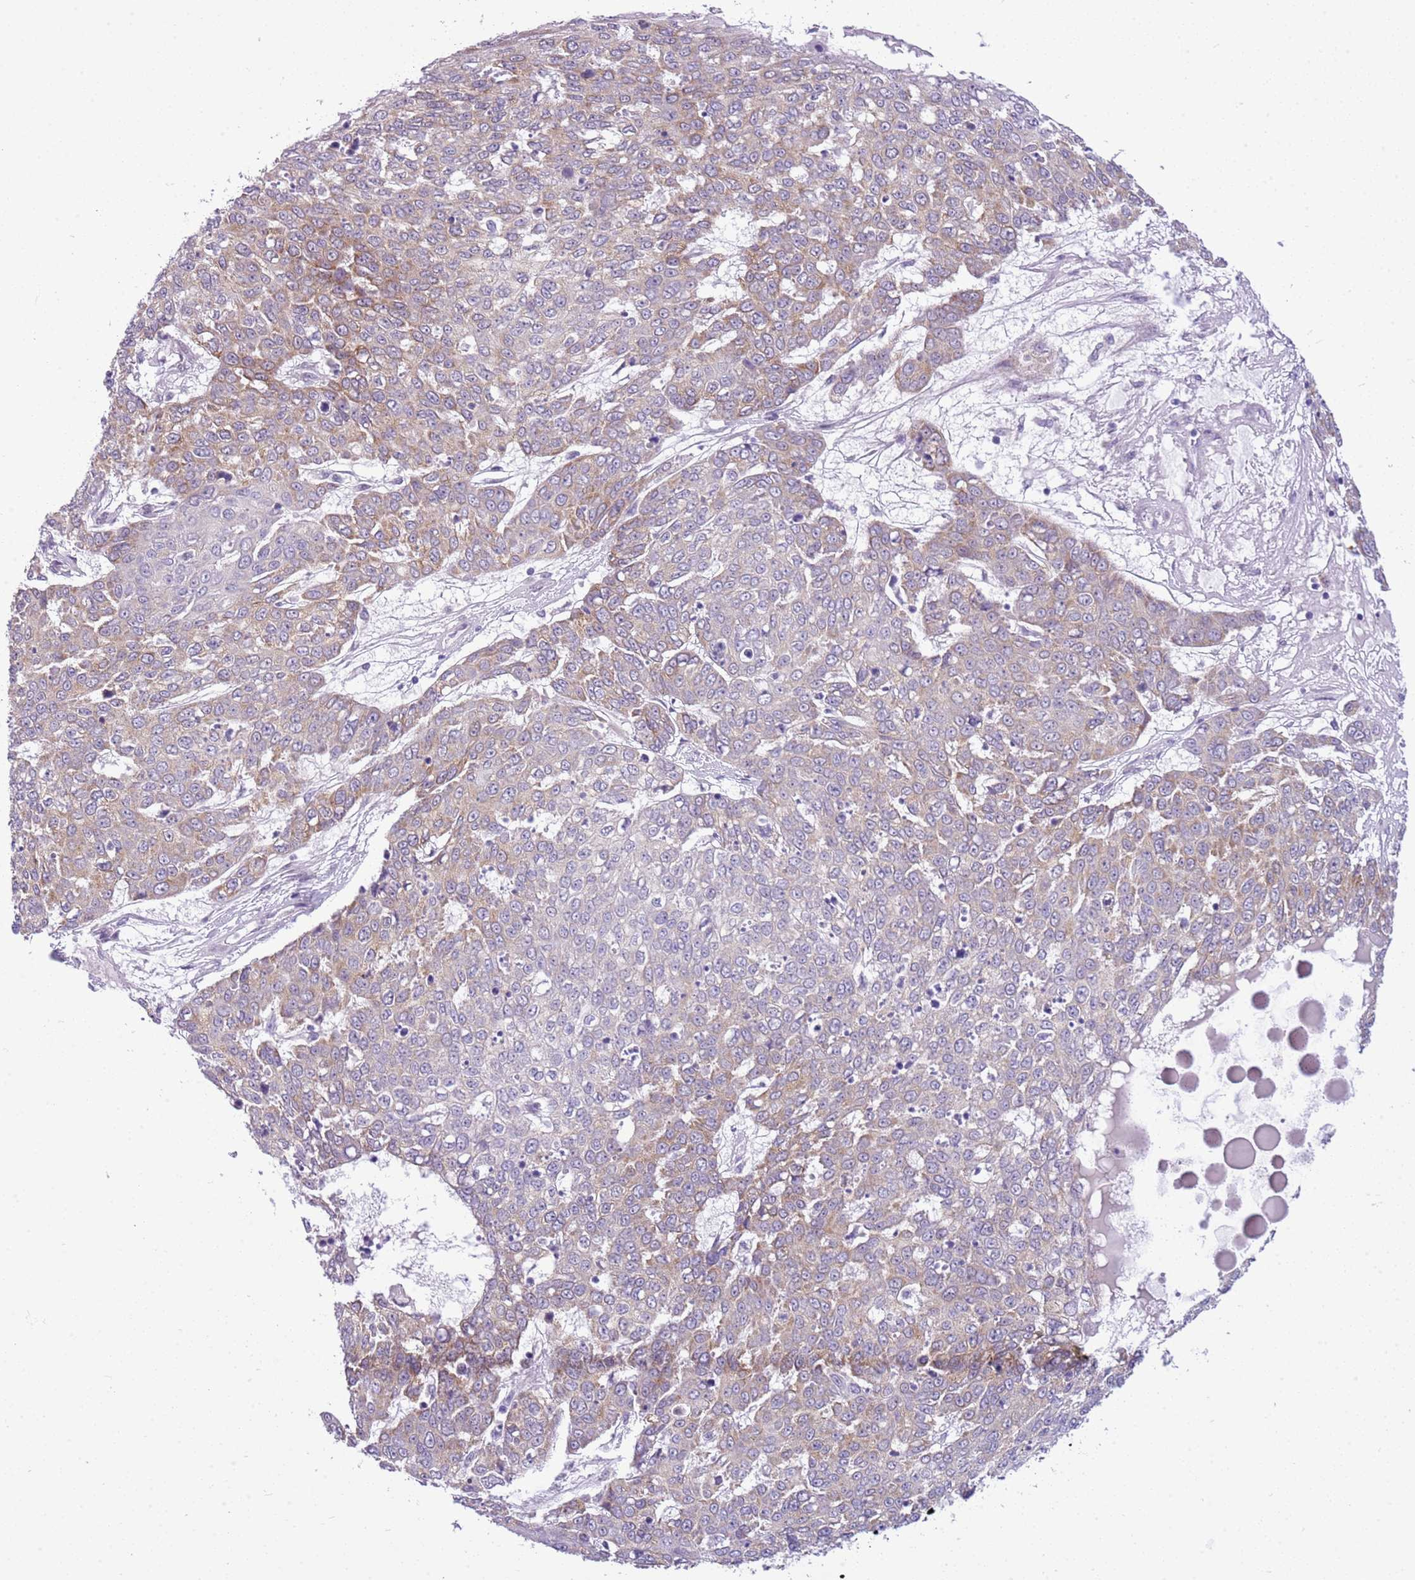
{"staining": {"intensity": "weak", "quantity": "25%-75%", "location": "cytoplasmic/membranous"}, "tissue": "skin cancer", "cell_type": "Tumor cells", "image_type": "cancer", "snomed": [{"axis": "morphology", "description": "Squamous cell carcinoma, NOS"}, {"axis": "topography", "description": "Skin"}], "caption": "Protein staining shows weak cytoplasmic/membranous expression in about 25%-75% of tumor cells in skin cancer. The staining was performed using DAB to visualize the protein expression in brown, while the nuclei were stained in blue with hematoxylin (Magnification: 20x).", "gene": "FAM120C", "patient": {"sex": "male", "age": 71}}